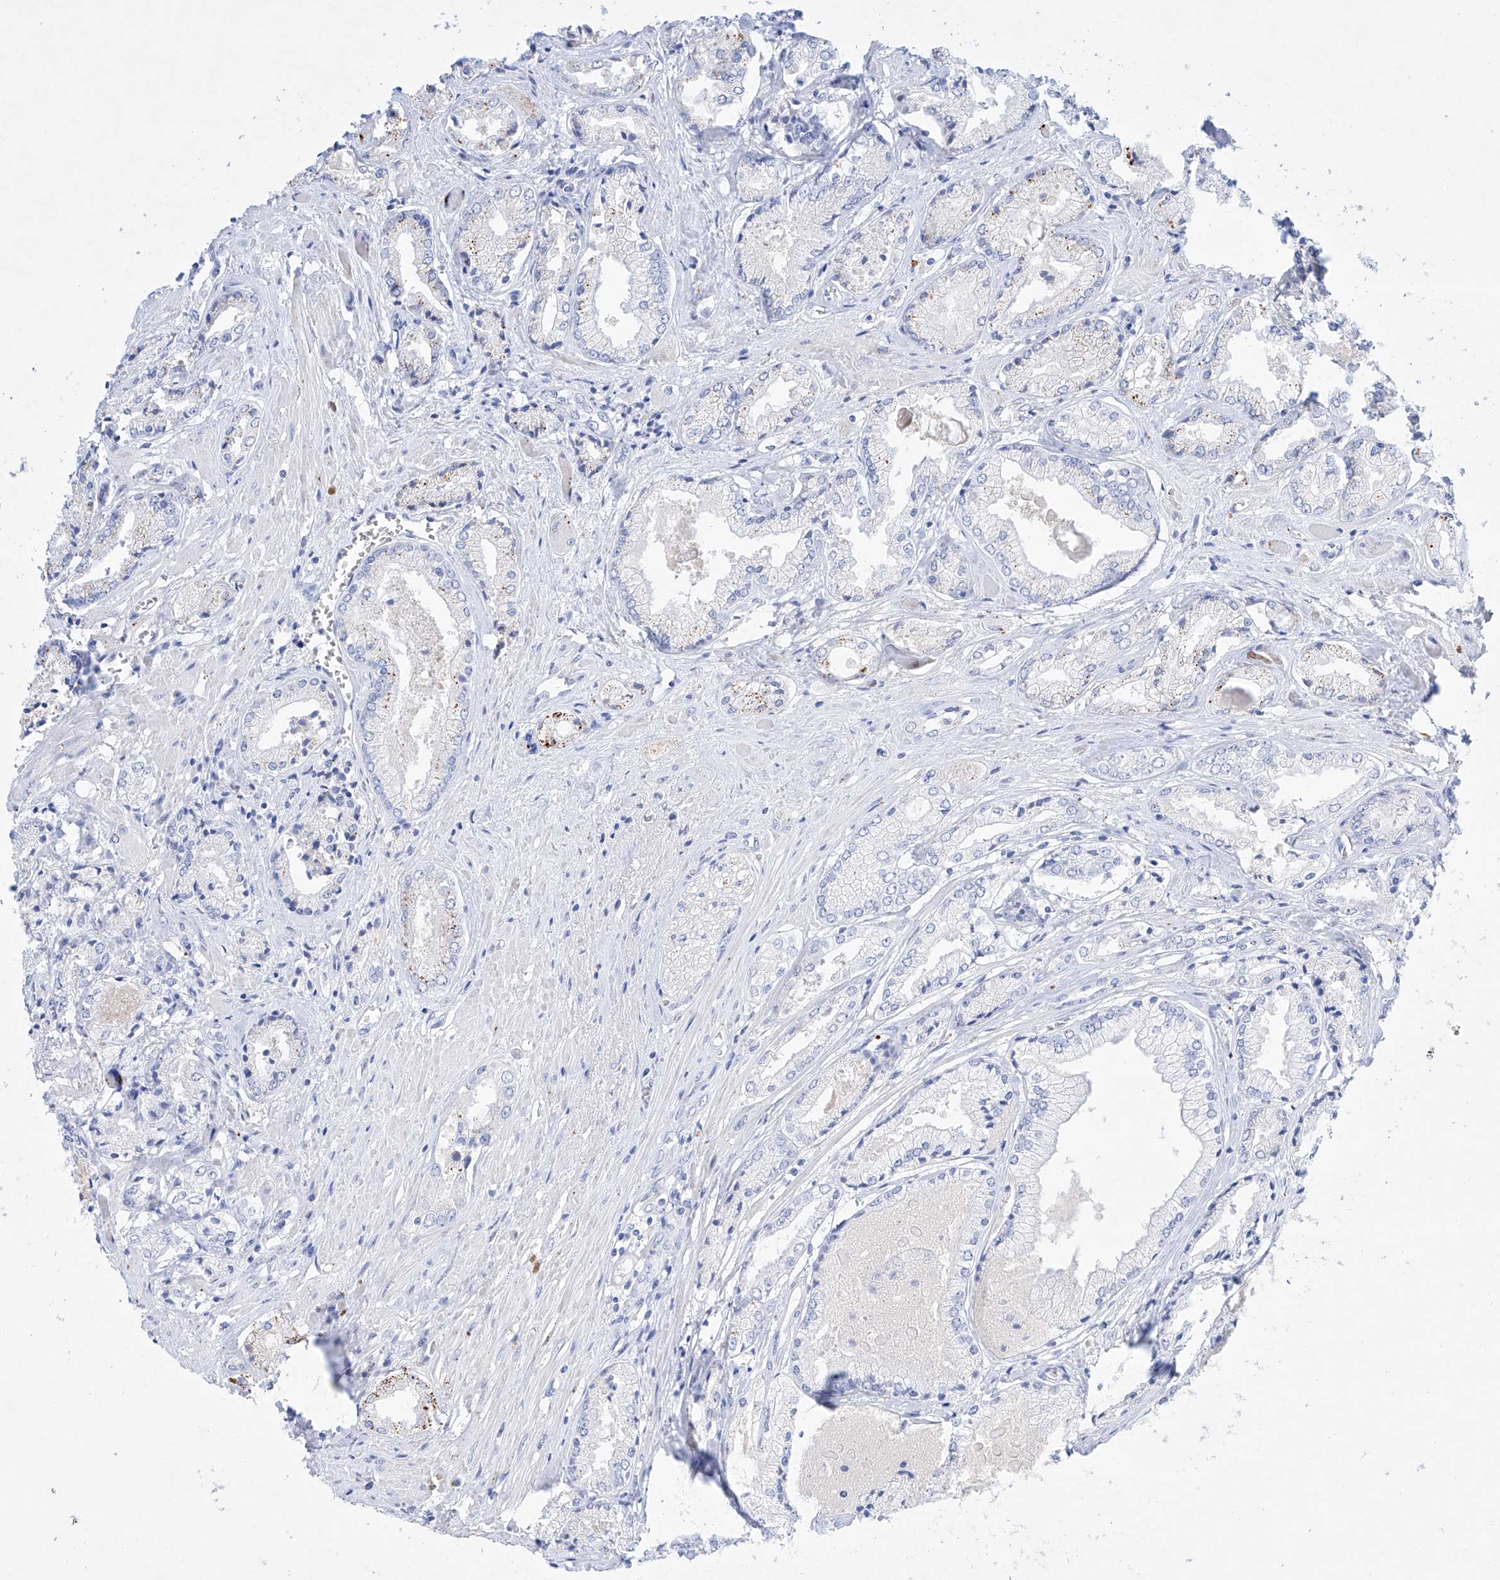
{"staining": {"intensity": "negative", "quantity": "none", "location": "none"}, "tissue": "prostate cancer", "cell_type": "Tumor cells", "image_type": "cancer", "snomed": [{"axis": "morphology", "description": "Adenocarcinoma, Low grade"}, {"axis": "topography", "description": "Prostate"}], "caption": "This is a histopathology image of IHC staining of adenocarcinoma (low-grade) (prostate), which shows no expression in tumor cells.", "gene": "LURAP1", "patient": {"sex": "male", "age": 60}}